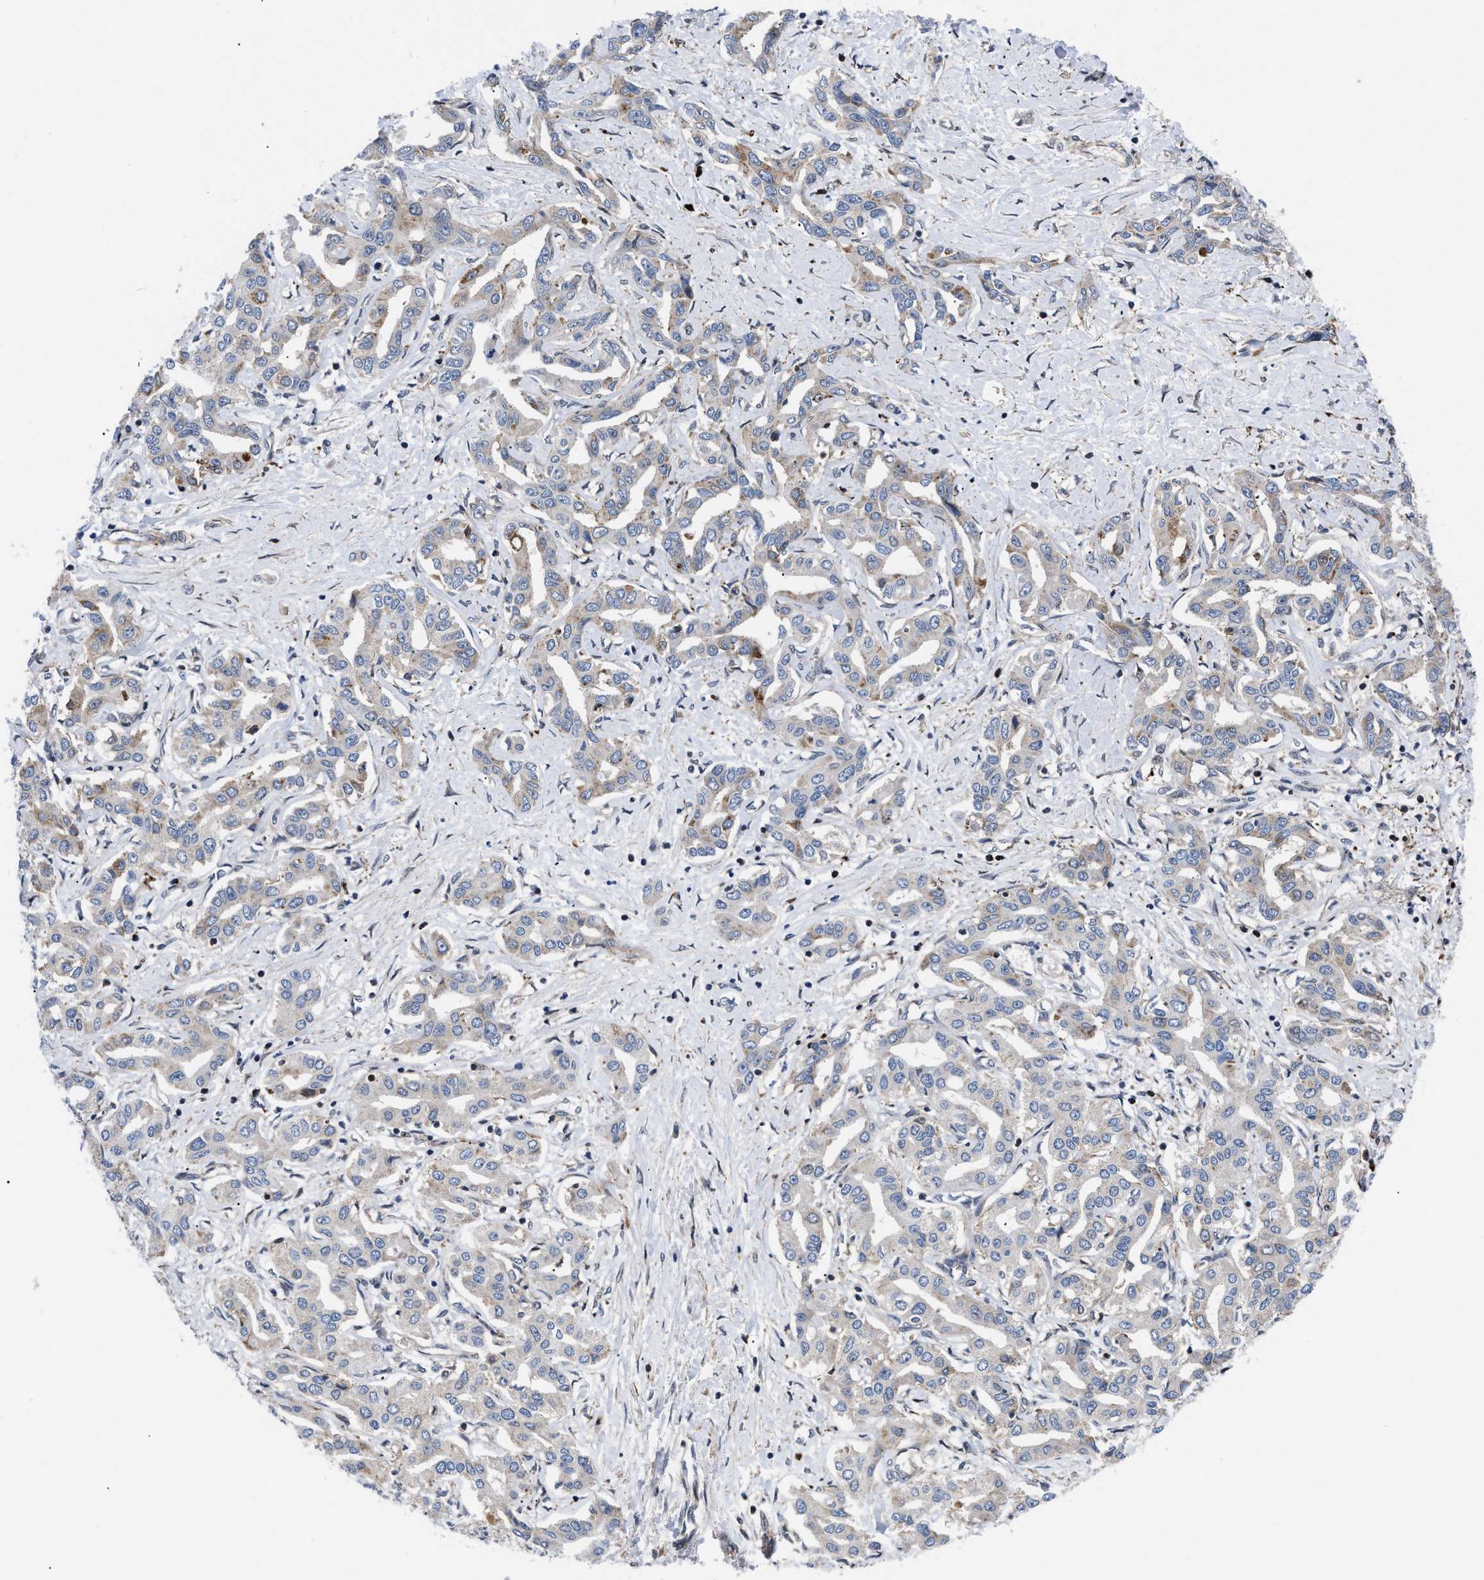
{"staining": {"intensity": "moderate", "quantity": "<25%", "location": "cytoplasmic/membranous"}, "tissue": "liver cancer", "cell_type": "Tumor cells", "image_type": "cancer", "snomed": [{"axis": "morphology", "description": "Cholangiocarcinoma"}, {"axis": "topography", "description": "Liver"}], "caption": "Liver cholangiocarcinoma stained with immunohistochemistry shows moderate cytoplasmic/membranous staining in approximately <25% of tumor cells. (DAB (3,3'-diaminobenzidine) IHC, brown staining for protein, blue staining for nuclei).", "gene": "SPAST", "patient": {"sex": "male", "age": 59}}